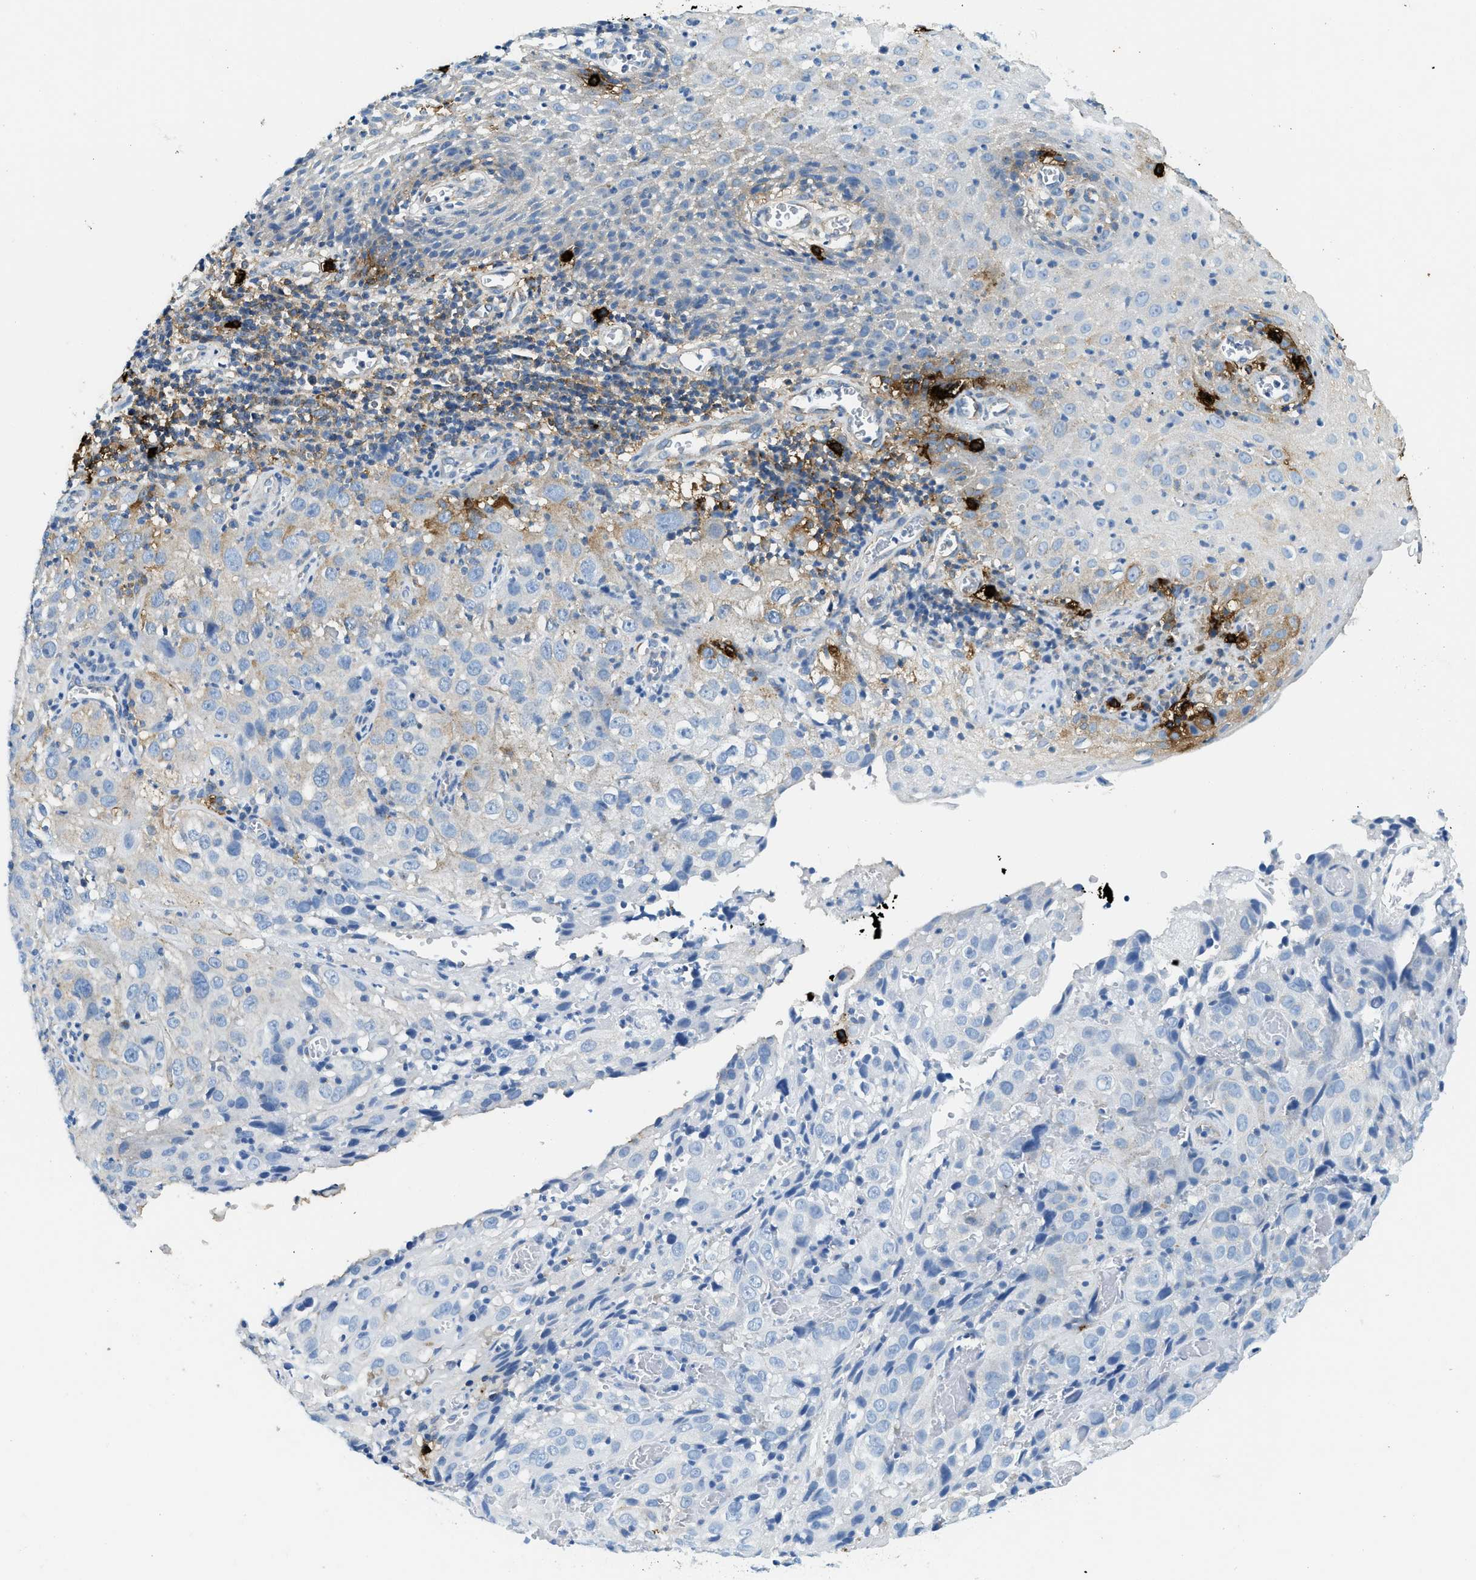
{"staining": {"intensity": "negative", "quantity": "none", "location": "none"}, "tissue": "cervical cancer", "cell_type": "Tumor cells", "image_type": "cancer", "snomed": [{"axis": "morphology", "description": "Squamous cell carcinoma, NOS"}, {"axis": "topography", "description": "Cervix"}], "caption": "The immunohistochemistry histopathology image has no significant positivity in tumor cells of cervical cancer tissue.", "gene": "TPSAB1", "patient": {"sex": "female", "age": 32}}